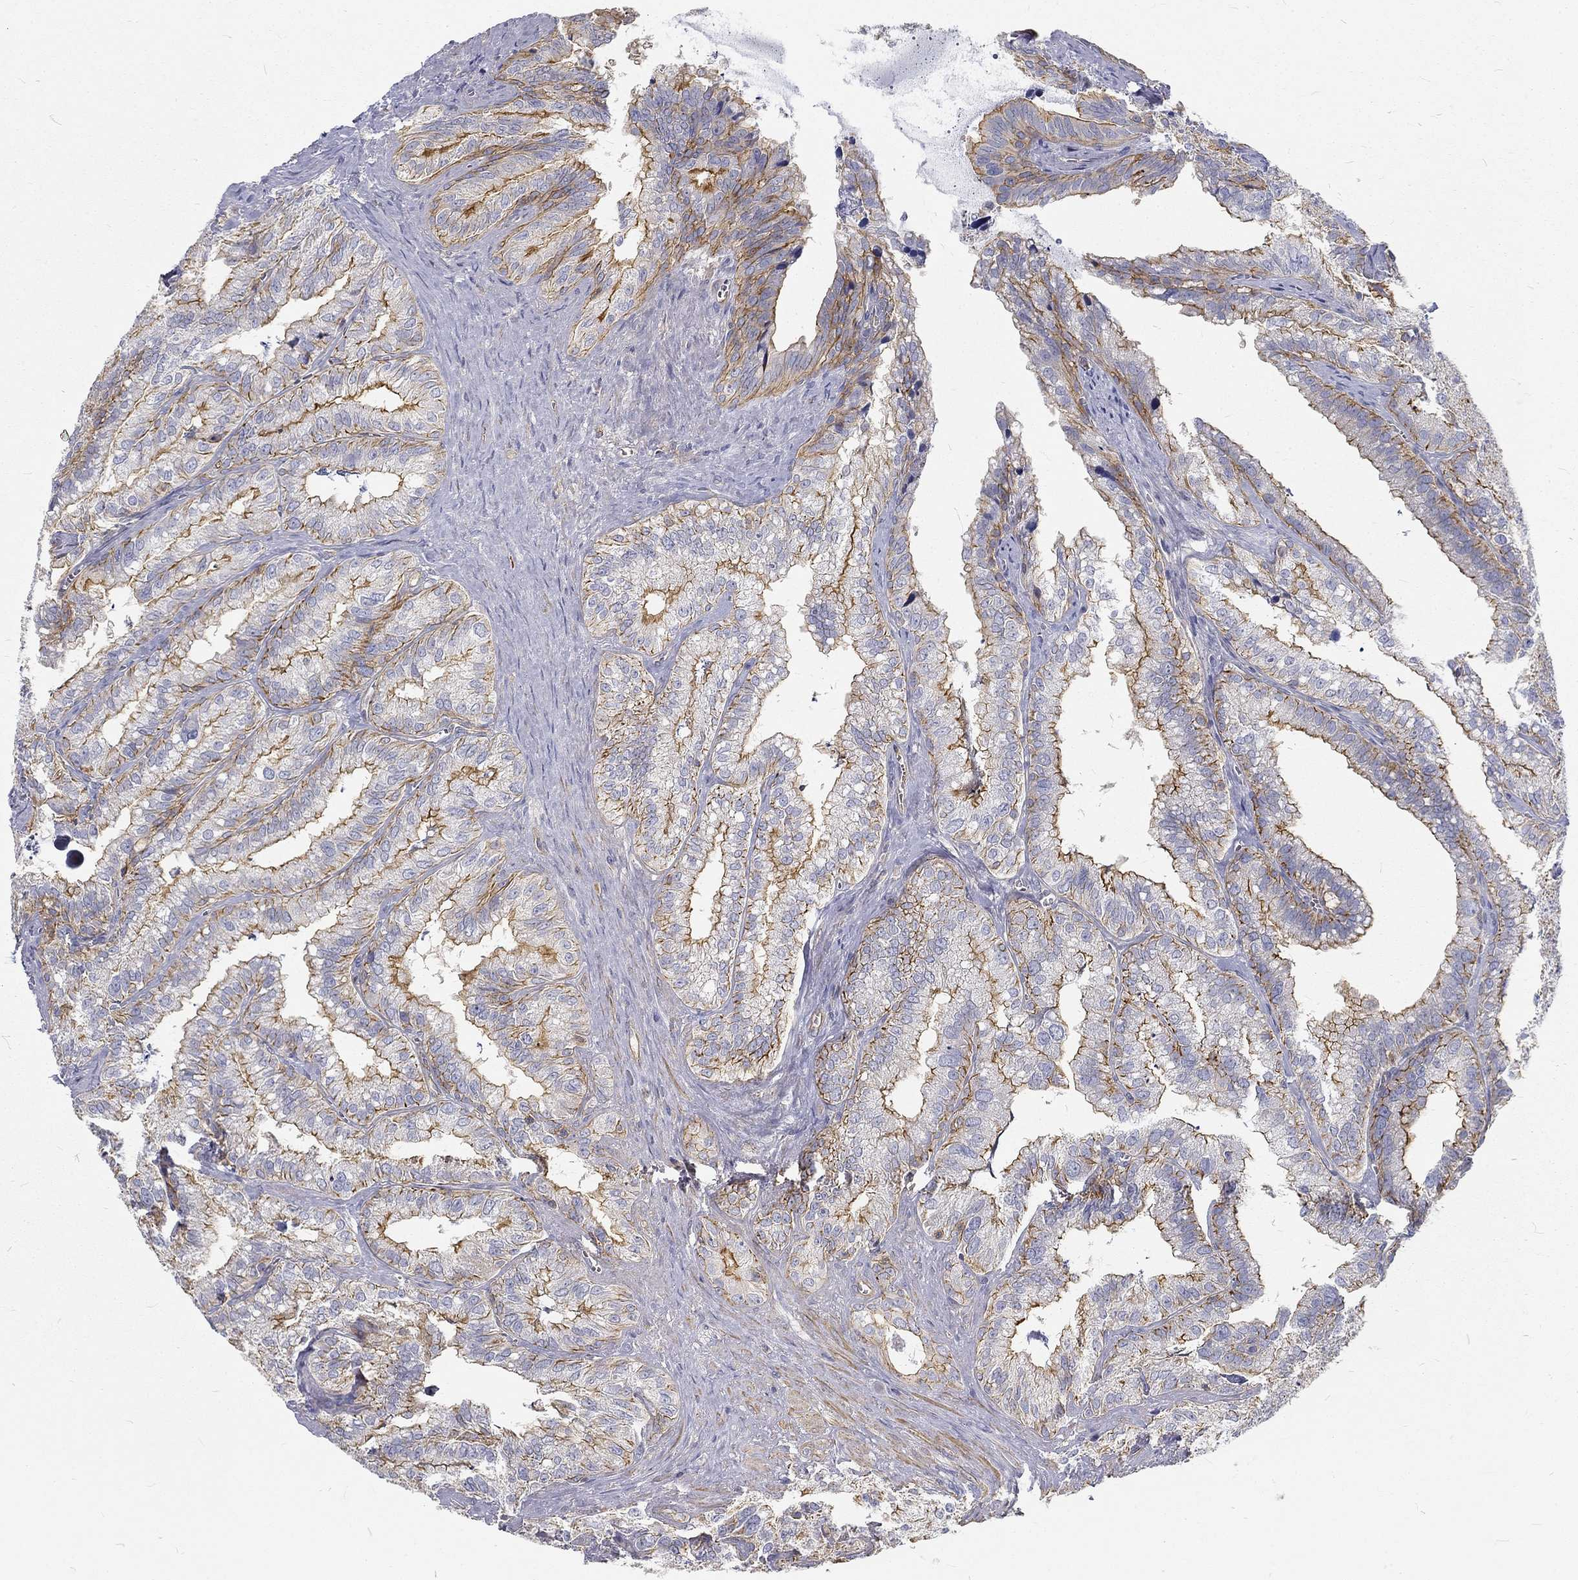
{"staining": {"intensity": "moderate", "quantity": ">75%", "location": "cytoplasmic/membranous"}, "tissue": "seminal vesicle", "cell_type": "Glandular cells", "image_type": "normal", "snomed": [{"axis": "morphology", "description": "Normal tissue, NOS"}, {"axis": "topography", "description": "Seminal veicle"}], "caption": "High-magnification brightfield microscopy of benign seminal vesicle stained with DAB (brown) and counterstained with hematoxylin (blue). glandular cells exhibit moderate cytoplasmic/membranous positivity is seen in about>75% of cells. (DAB IHC with brightfield microscopy, high magnification).", "gene": "MTMR11", "patient": {"sex": "male", "age": 57}}